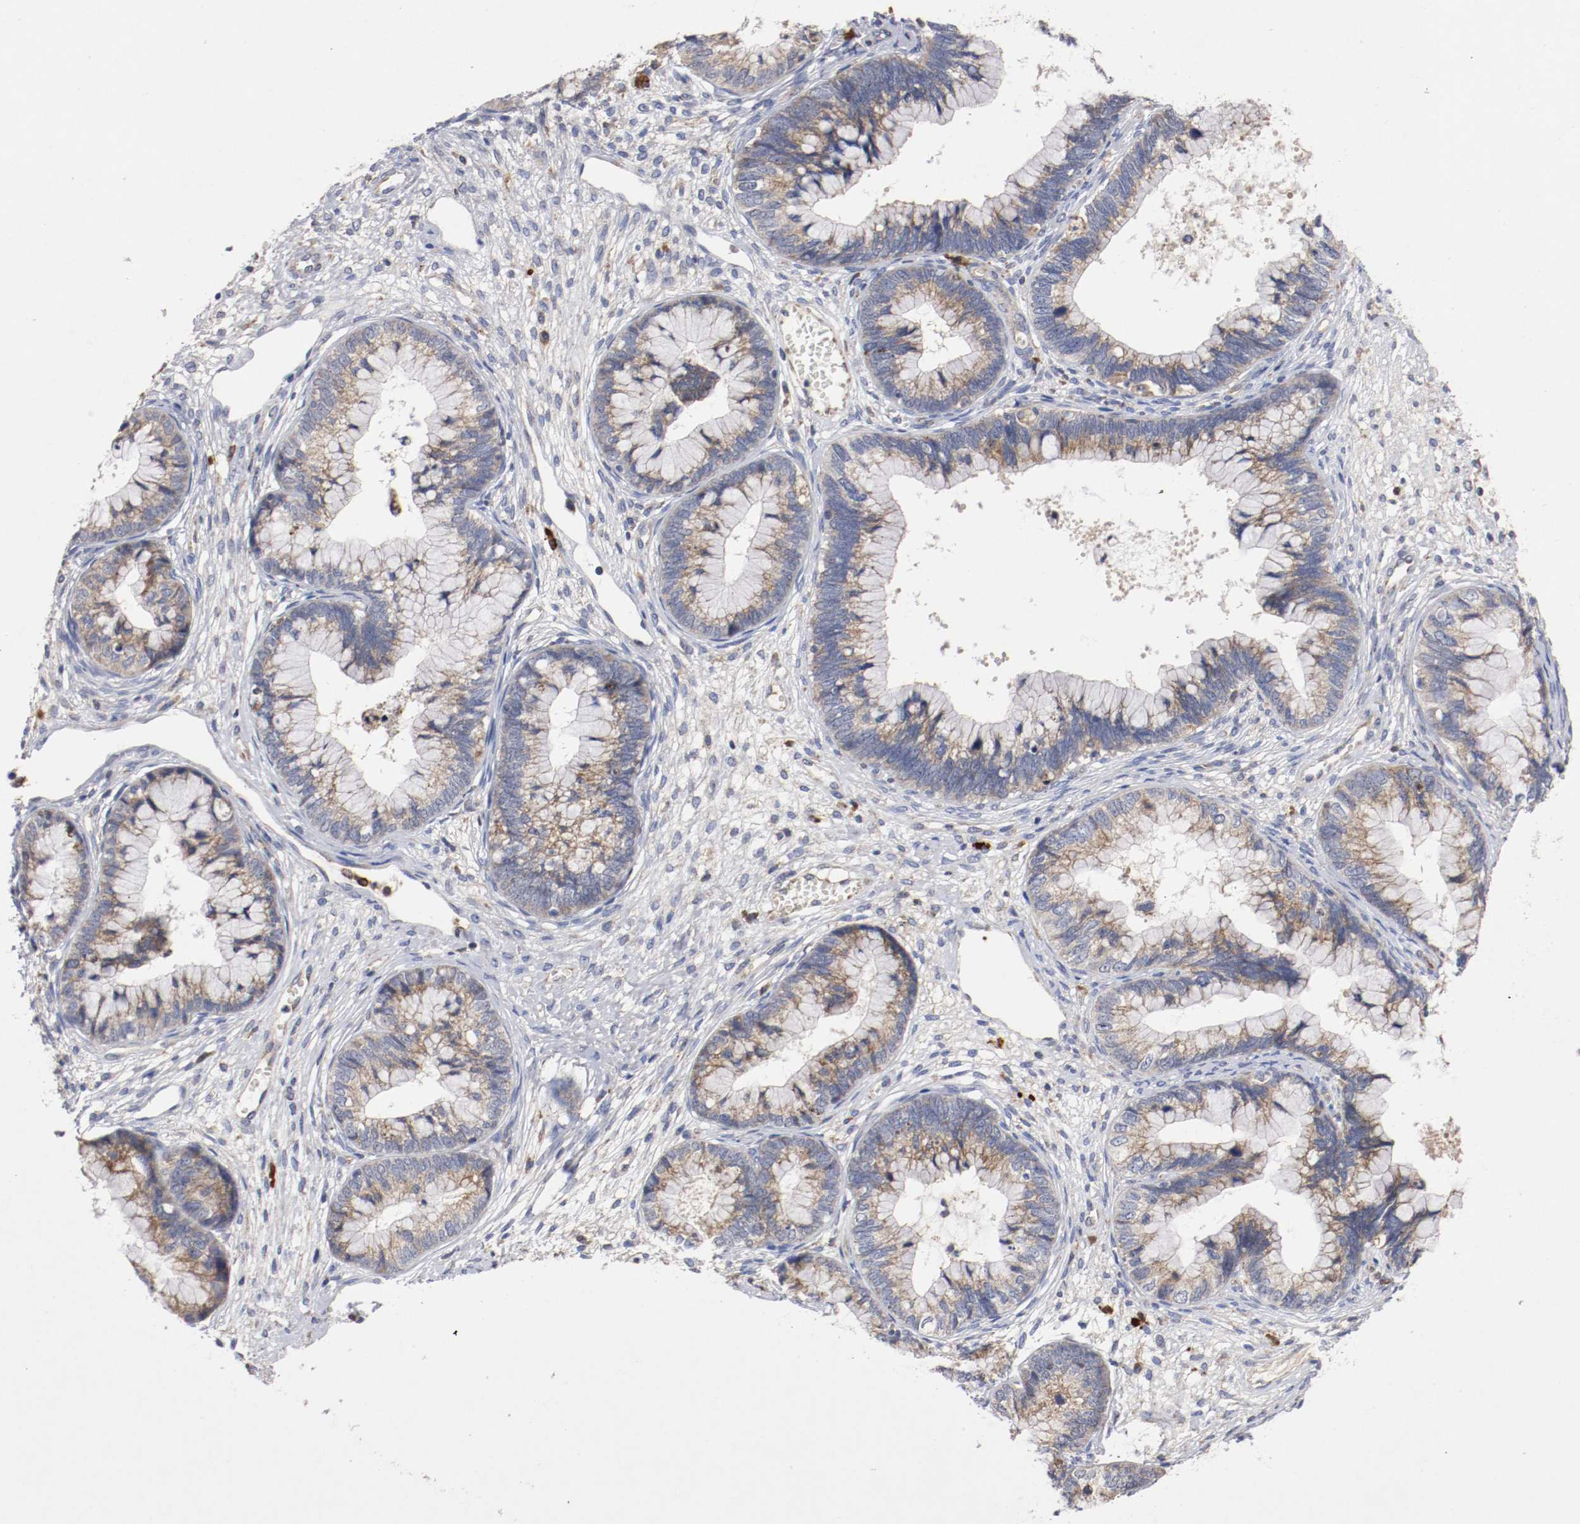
{"staining": {"intensity": "moderate", "quantity": ">75%", "location": "cytoplasmic/membranous"}, "tissue": "cervical cancer", "cell_type": "Tumor cells", "image_type": "cancer", "snomed": [{"axis": "morphology", "description": "Adenocarcinoma, NOS"}, {"axis": "topography", "description": "Cervix"}], "caption": "A photomicrograph of human adenocarcinoma (cervical) stained for a protein demonstrates moderate cytoplasmic/membranous brown staining in tumor cells. The staining is performed using DAB (3,3'-diaminobenzidine) brown chromogen to label protein expression. The nuclei are counter-stained blue using hematoxylin.", "gene": "TRAF2", "patient": {"sex": "female", "age": 44}}